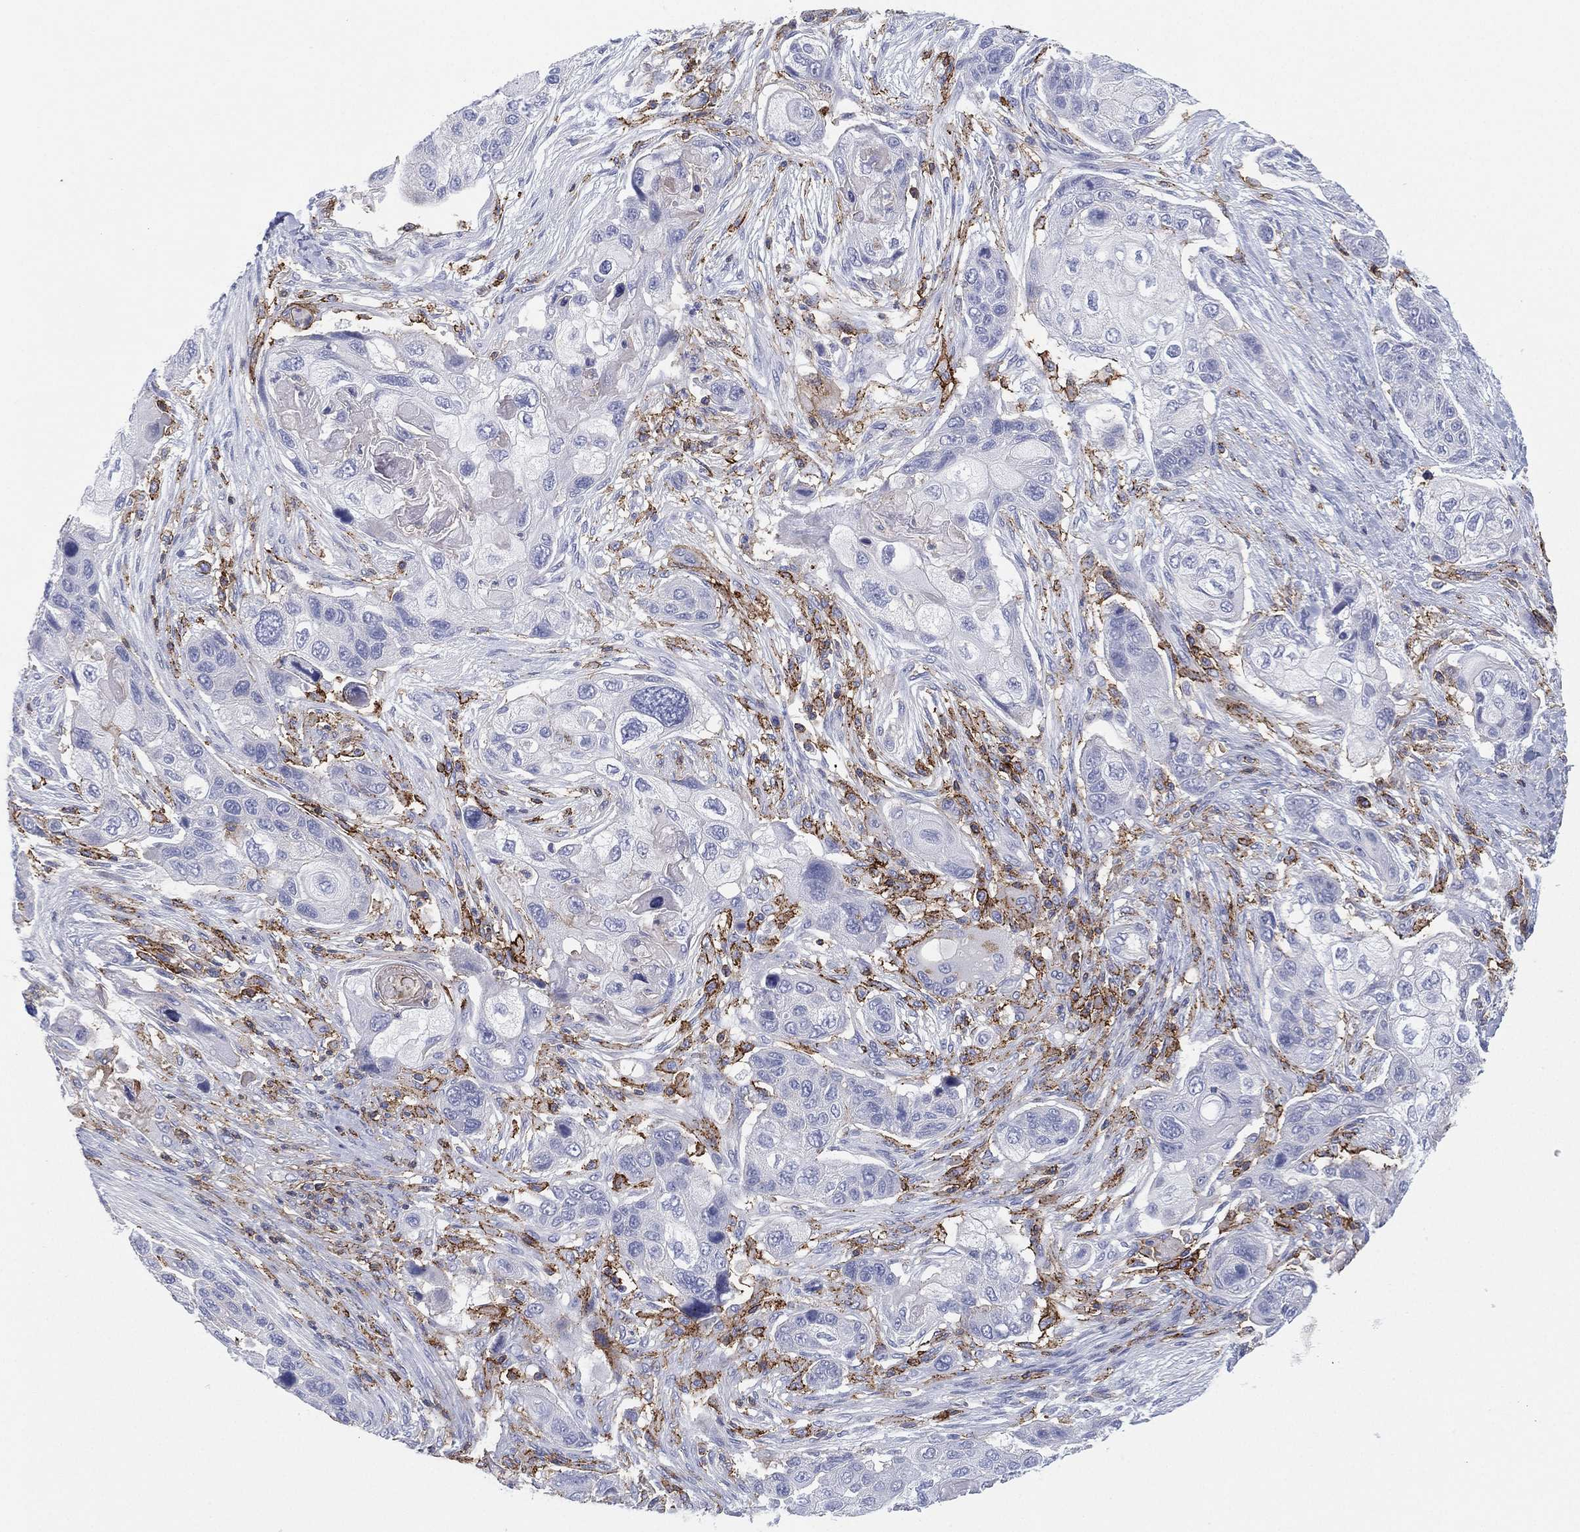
{"staining": {"intensity": "negative", "quantity": "none", "location": "none"}, "tissue": "lung cancer", "cell_type": "Tumor cells", "image_type": "cancer", "snomed": [{"axis": "morphology", "description": "Squamous cell carcinoma, NOS"}, {"axis": "topography", "description": "Lung"}], "caption": "Immunohistochemistry (IHC) micrograph of neoplastic tissue: human squamous cell carcinoma (lung) stained with DAB exhibits no significant protein staining in tumor cells.", "gene": "SELPLG", "patient": {"sex": "male", "age": 69}}